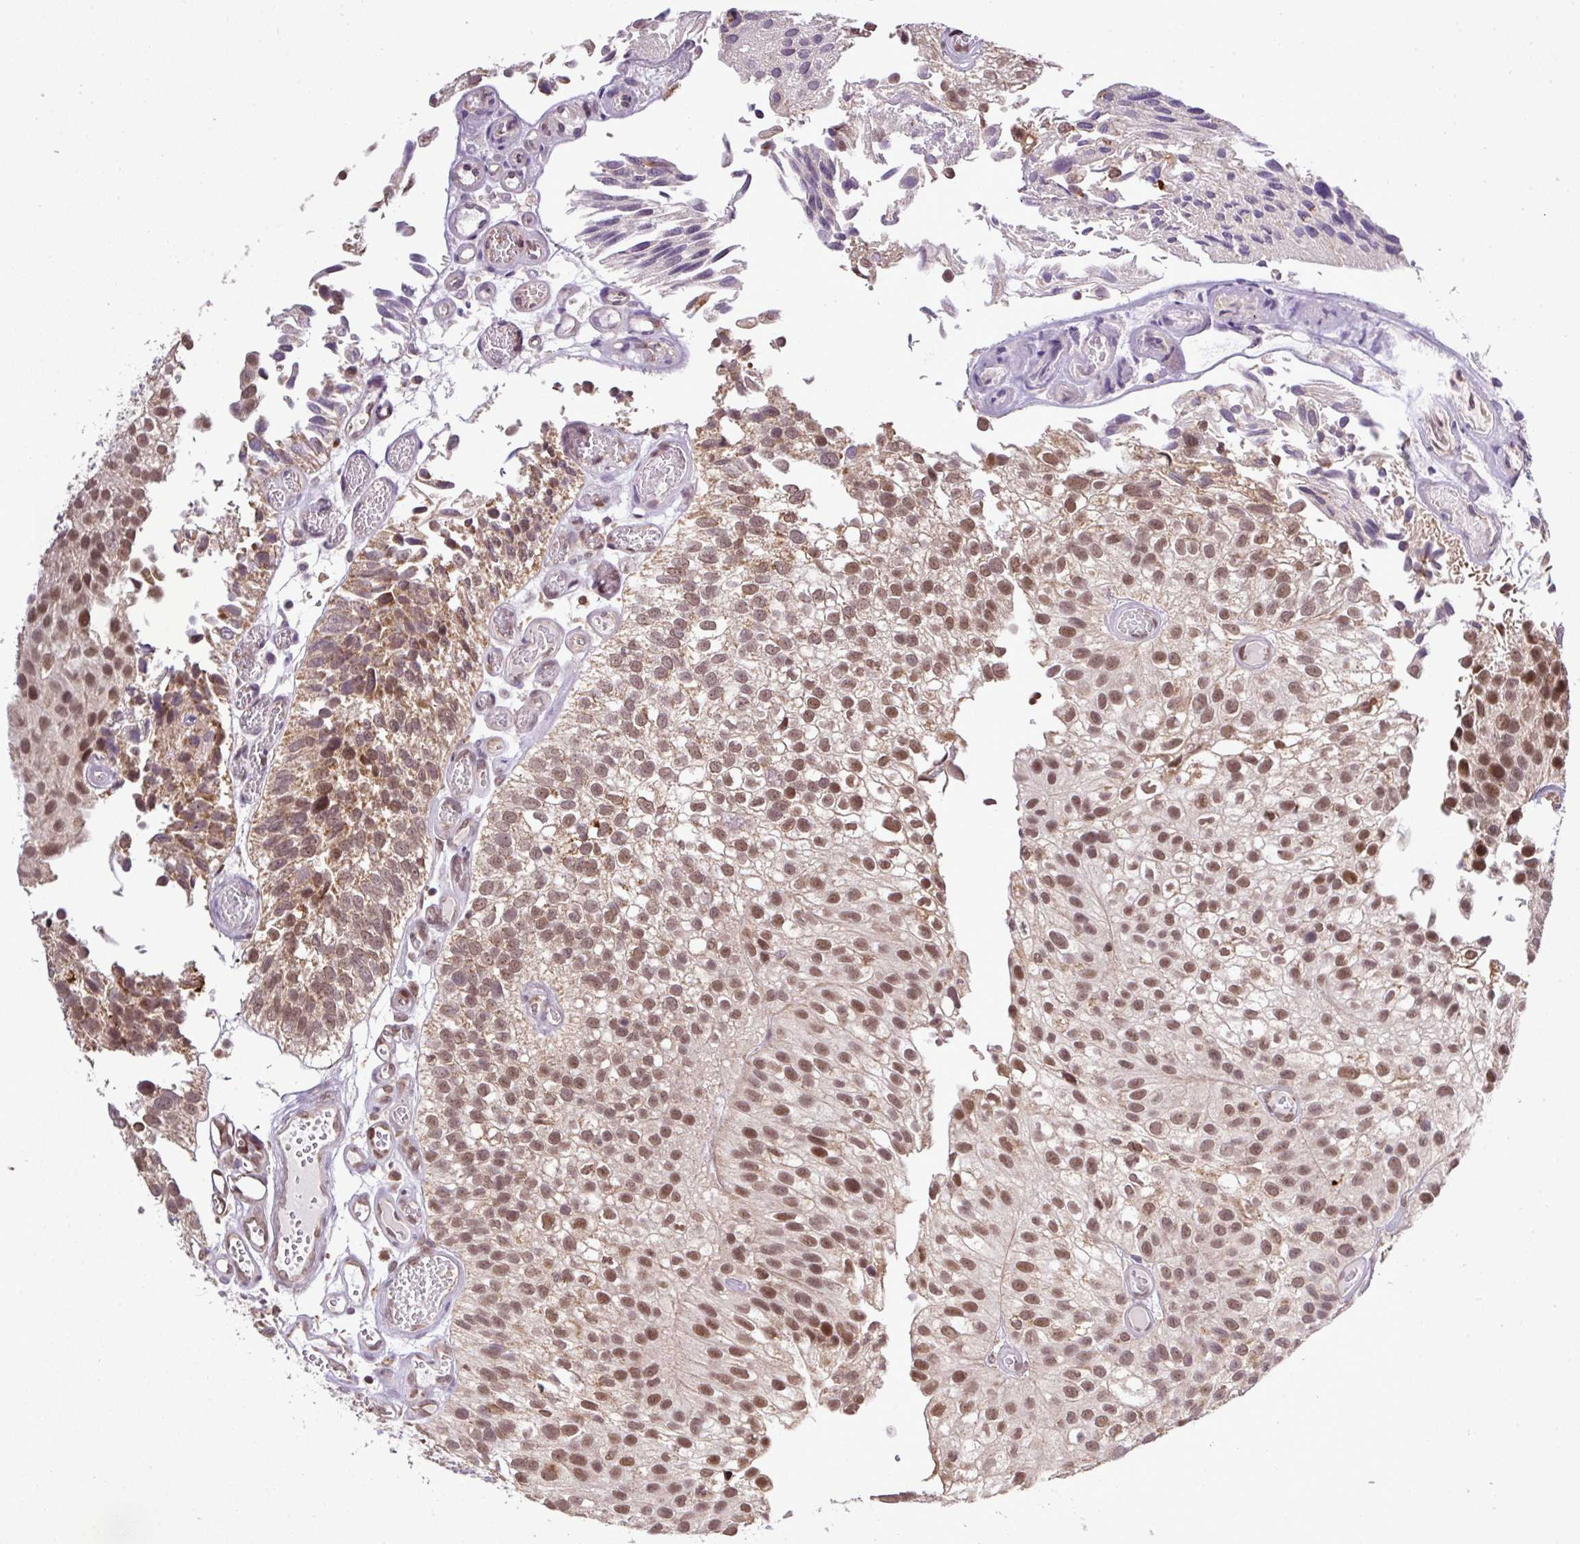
{"staining": {"intensity": "moderate", "quantity": "25%-75%", "location": "cytoplasmic/membranous,nuclear"}, "tissue": "urothelial cancer", "cell_type": "Tumor cells", "image_type": "cancer", "snomed": [{"axis": "morphology", "description": "Urothelial carcinoma, NOS"}, {"axis": "topography", "description": "Urinary bladder"}], "caption": "Immunohistochemical staining of human urothelial cancer exhibits medium levels of moderate cytoplasmic/membranous and nuclear expression in about 25%-75% of tumor cells. The staining was performed using DAB (3,3'-diaminobenzidine), with brown indicating positive protein expression. Nuclei are stained blue with hematoxylin.", "gene": "SMCO4", "patient": {"sex": "male", "age": 87}}